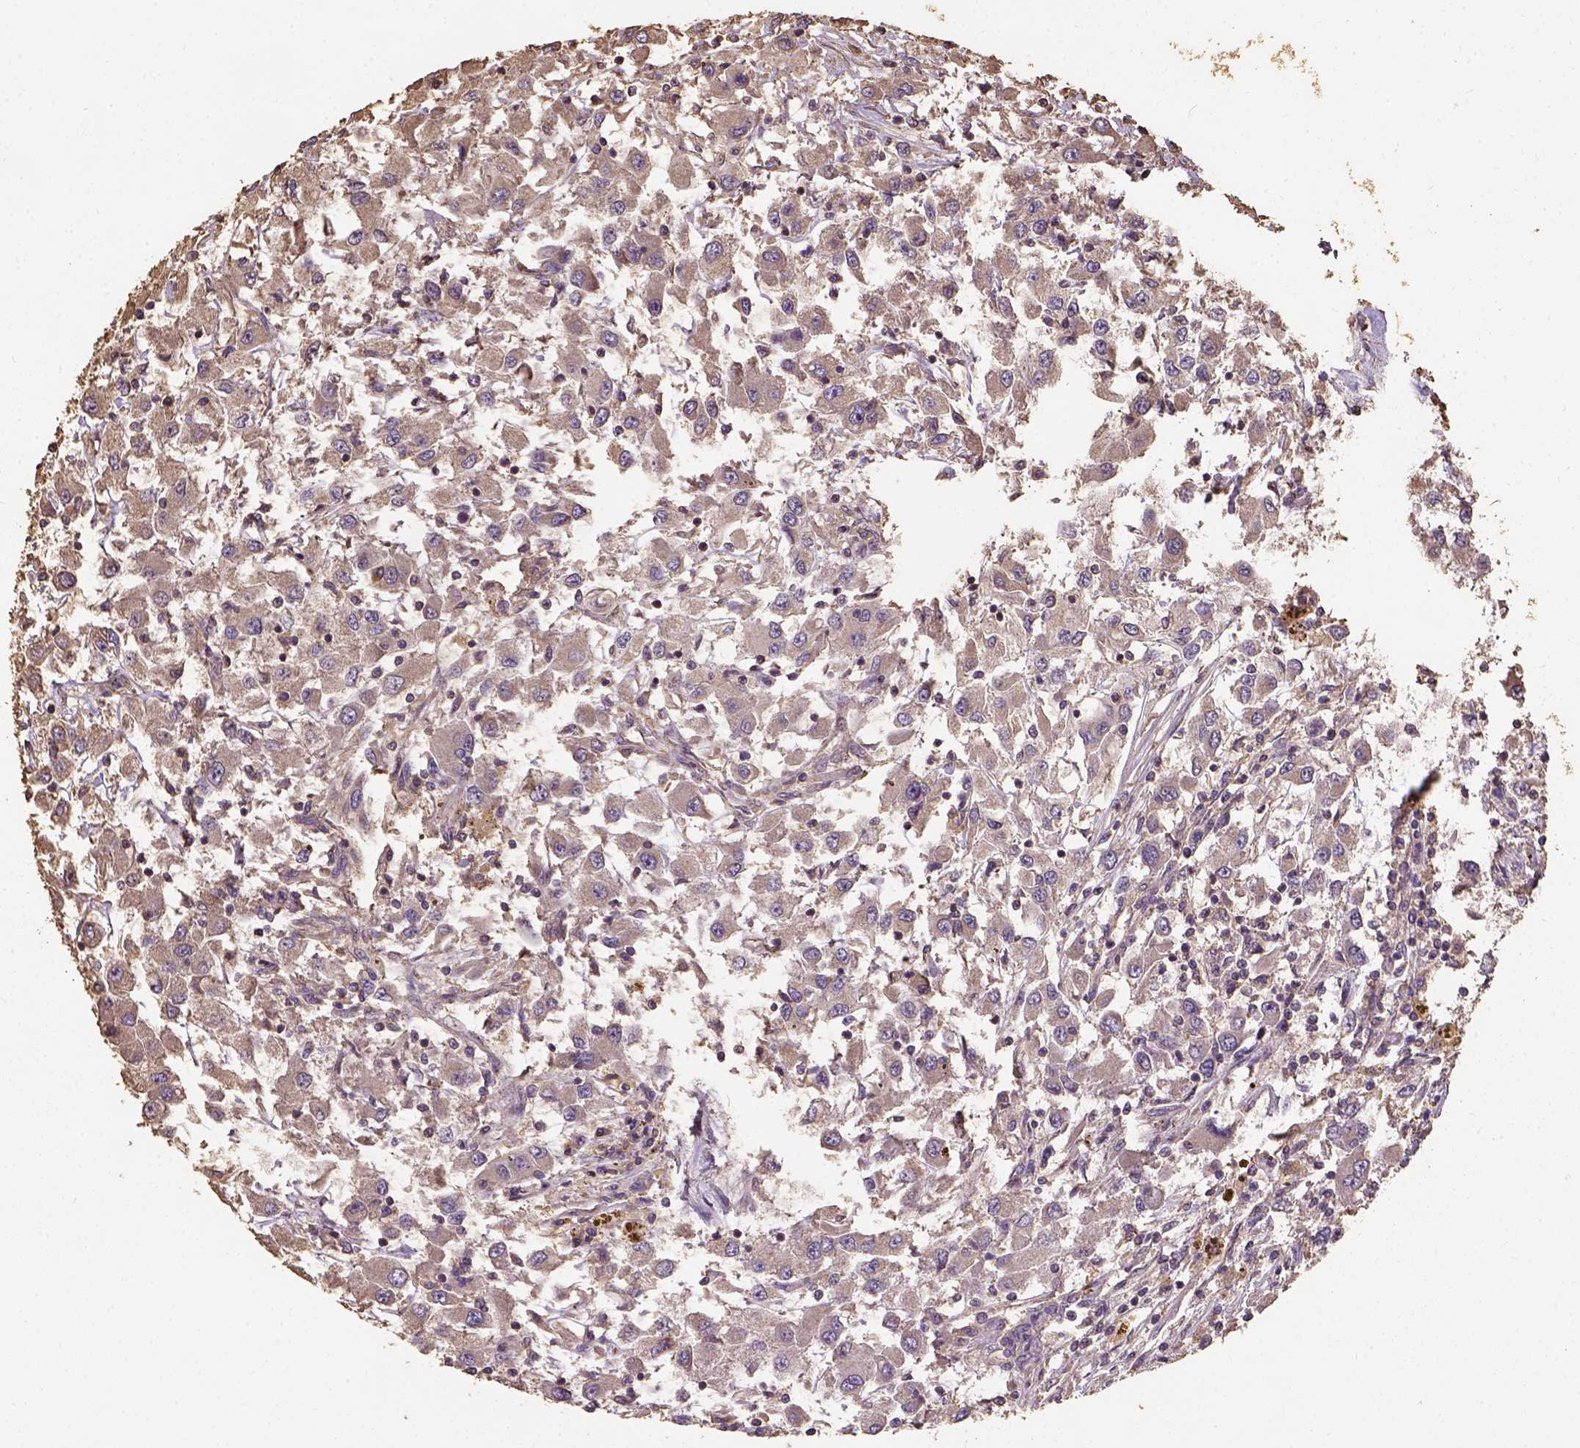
{"staining": {"intensity": "weak", "quantity": ">75%", "location": "cytoplasmic/membranous"}, "tissue": "renal cancer", "cell_type": "Tumor cells", "image_type": "cancer", "snomed": [{"axis": "morphology", "description": "Adenocarcinoma, NOS"}, {"axis": "topography", "description": "Kidney"}], "caption": "Human renal cancer stained with a protein marker reveals weak staining in tumor cells.", "gene": "ATP1B3", "patient": {"sex": "female", "age": 67}}